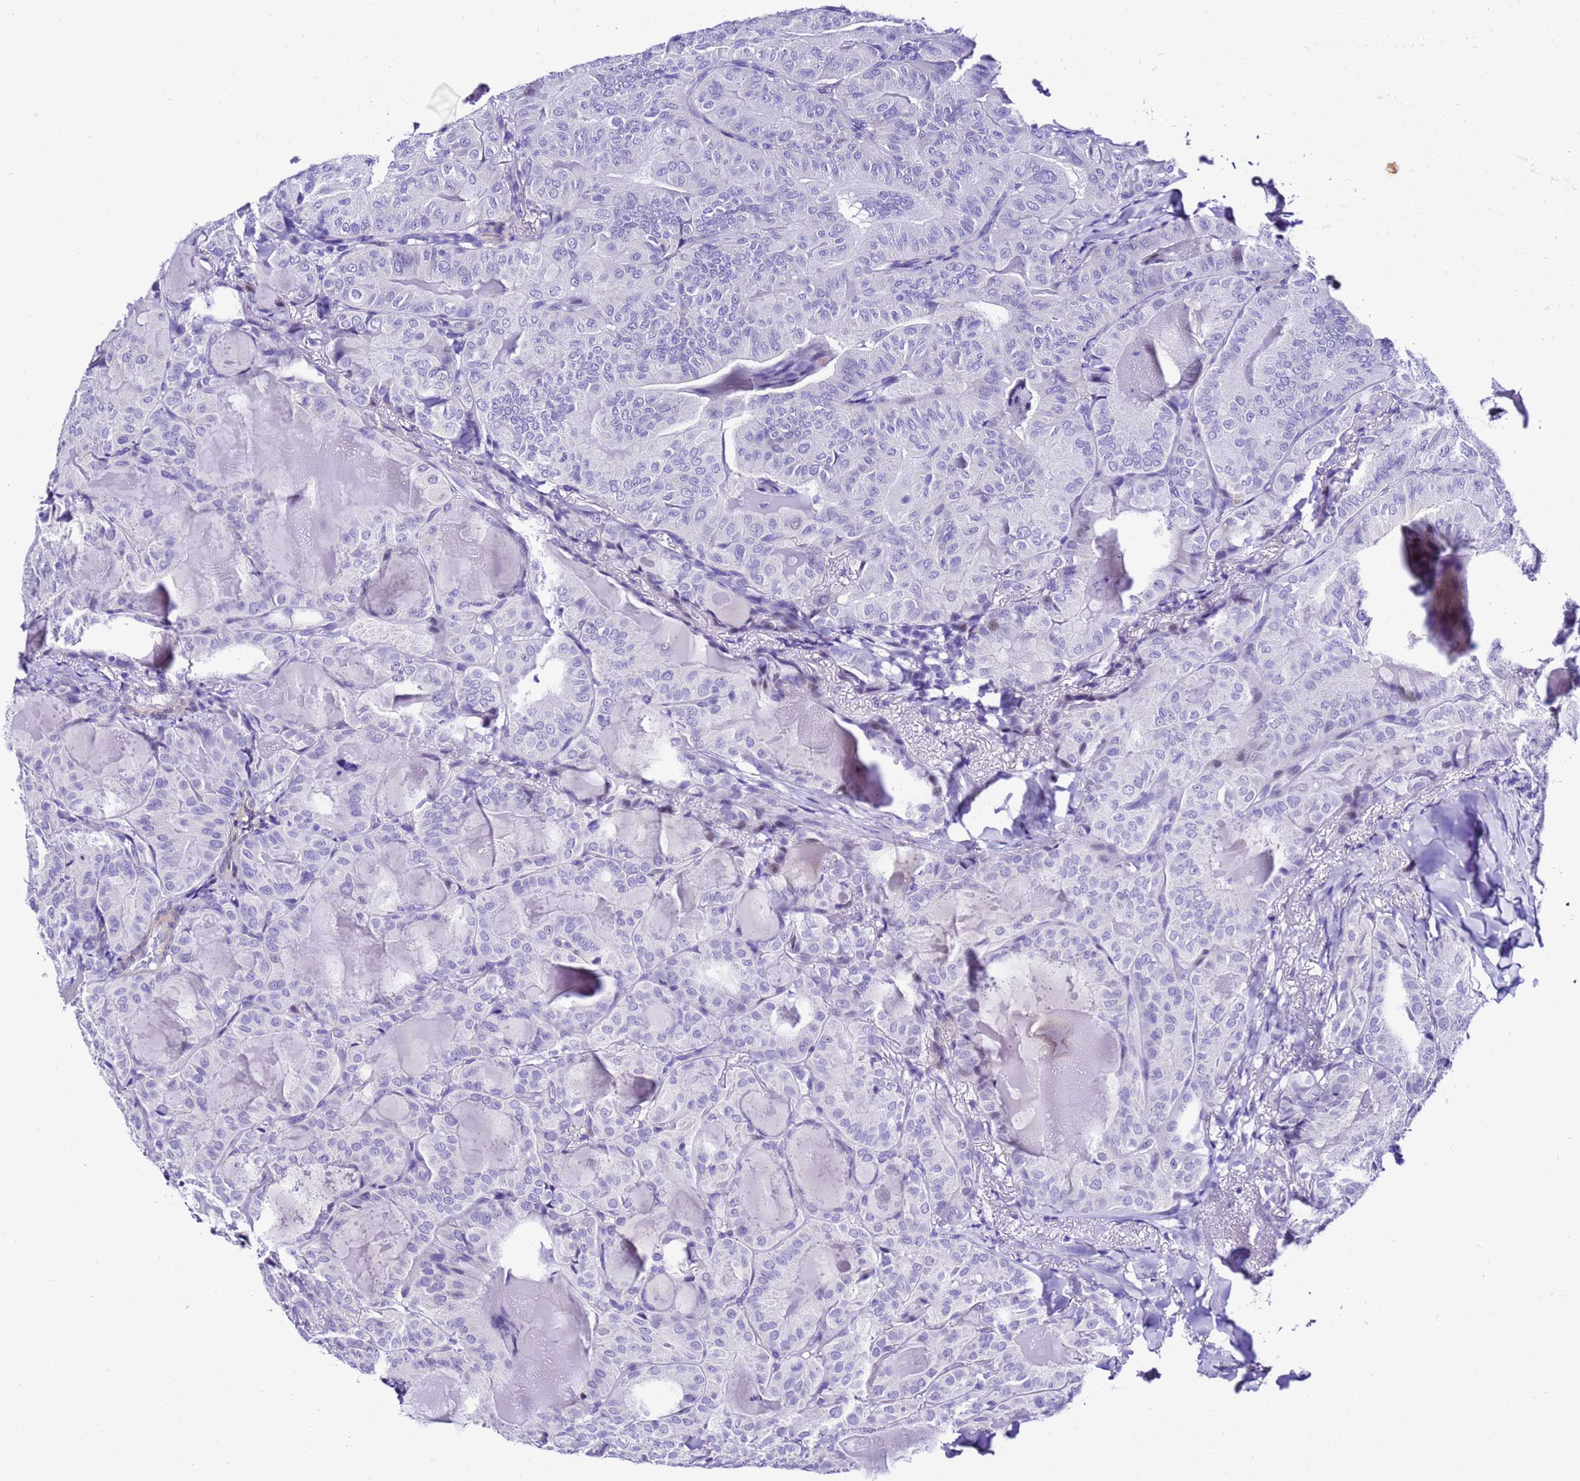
{"staining": {"intensity": "negative", "quantity": "none", "location": "none"}, "tissue": "thyroid cancer", "cell_type": "Tumor cells", "image_type": "cancer", "snomed": [{"axis": "morphology", "description": "Papillary adenocarcinoma, NOS"}, {"axis": "topography", "description": "Thyroid gland"}], "caption": "DAB (3,3'-diaminobenzidine) immunohistochemical staining of thyroid papillary adenocarcinoma demonstrates no significant positivity in tumor cells. The staining was performed using DAB to visualize the protein expression in brown, while the nuclei were stained in blue with hematoxylin (Magnification: 20x).", "gene": "ZNF417", "patient": {"sex": "female", "age": 68}}